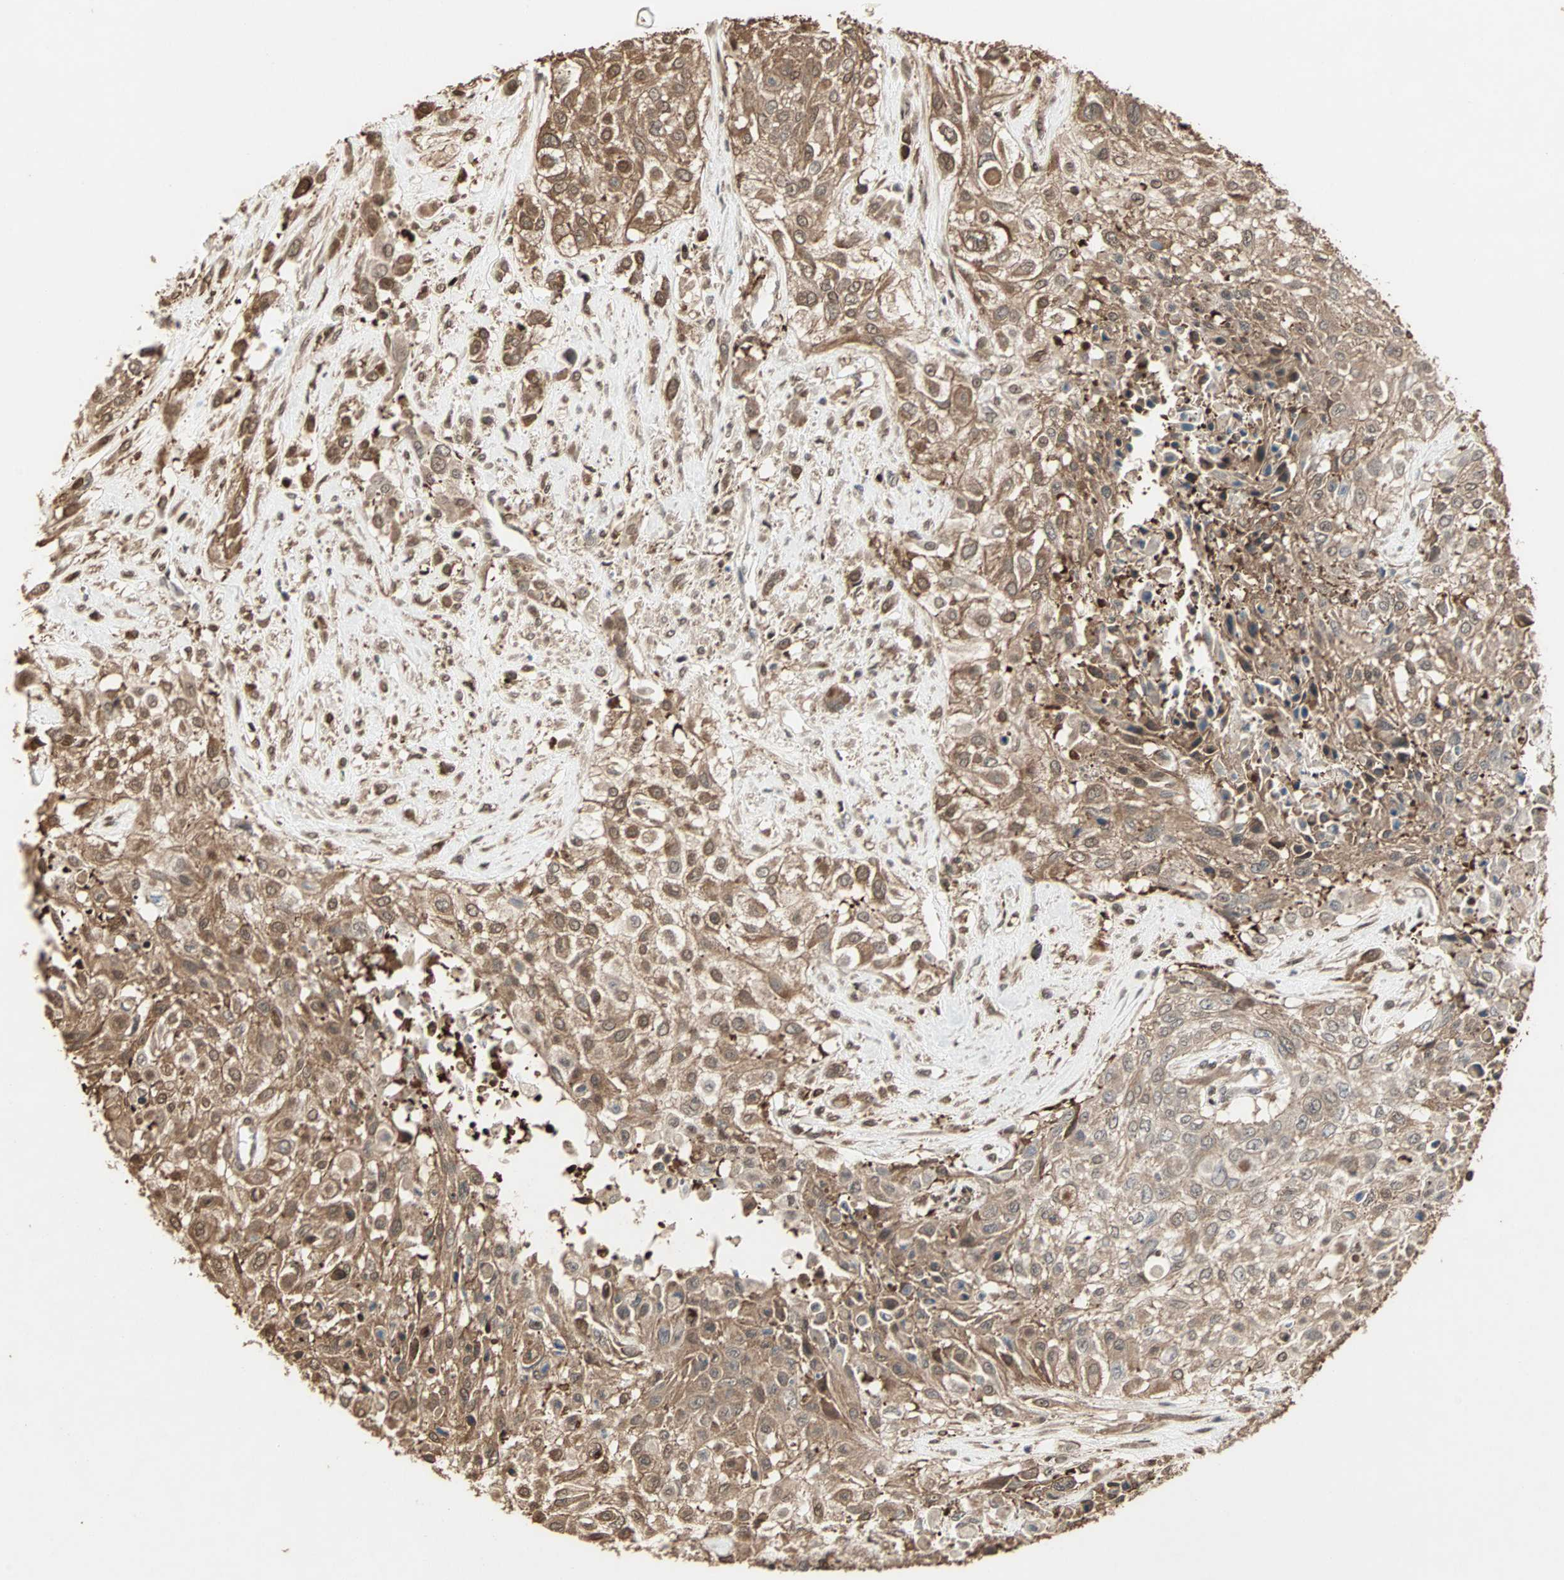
{"staining": {"intensity": "moderate", "quantity": ">75%", "location": "cytoplasmic/membranous,nuclear"}, "tissue": "urothelial cancer", "cell_type": "Tumor cells", "image_type": "cancer", "snomed": [{"axis": "morphology", "description": "Urothelial carcinoma, High grade"}, {"axis": "topography", "description": "Urinary bladder"}], "caption": "Immunohistochemical staining of human high-grade urothelial carcinoma exhibits medium levels of moderate cytoplasmic/membranous and nuclear staining in about >75% of tumor cells. (Stains: DAB (3,3'-diaminobenzidine) in brown, nuclei in blue, Microscopy: brightfield microscopy at high magnification).", "gene": "DRG2", "patient": {"sex": "male", "age": 57}}